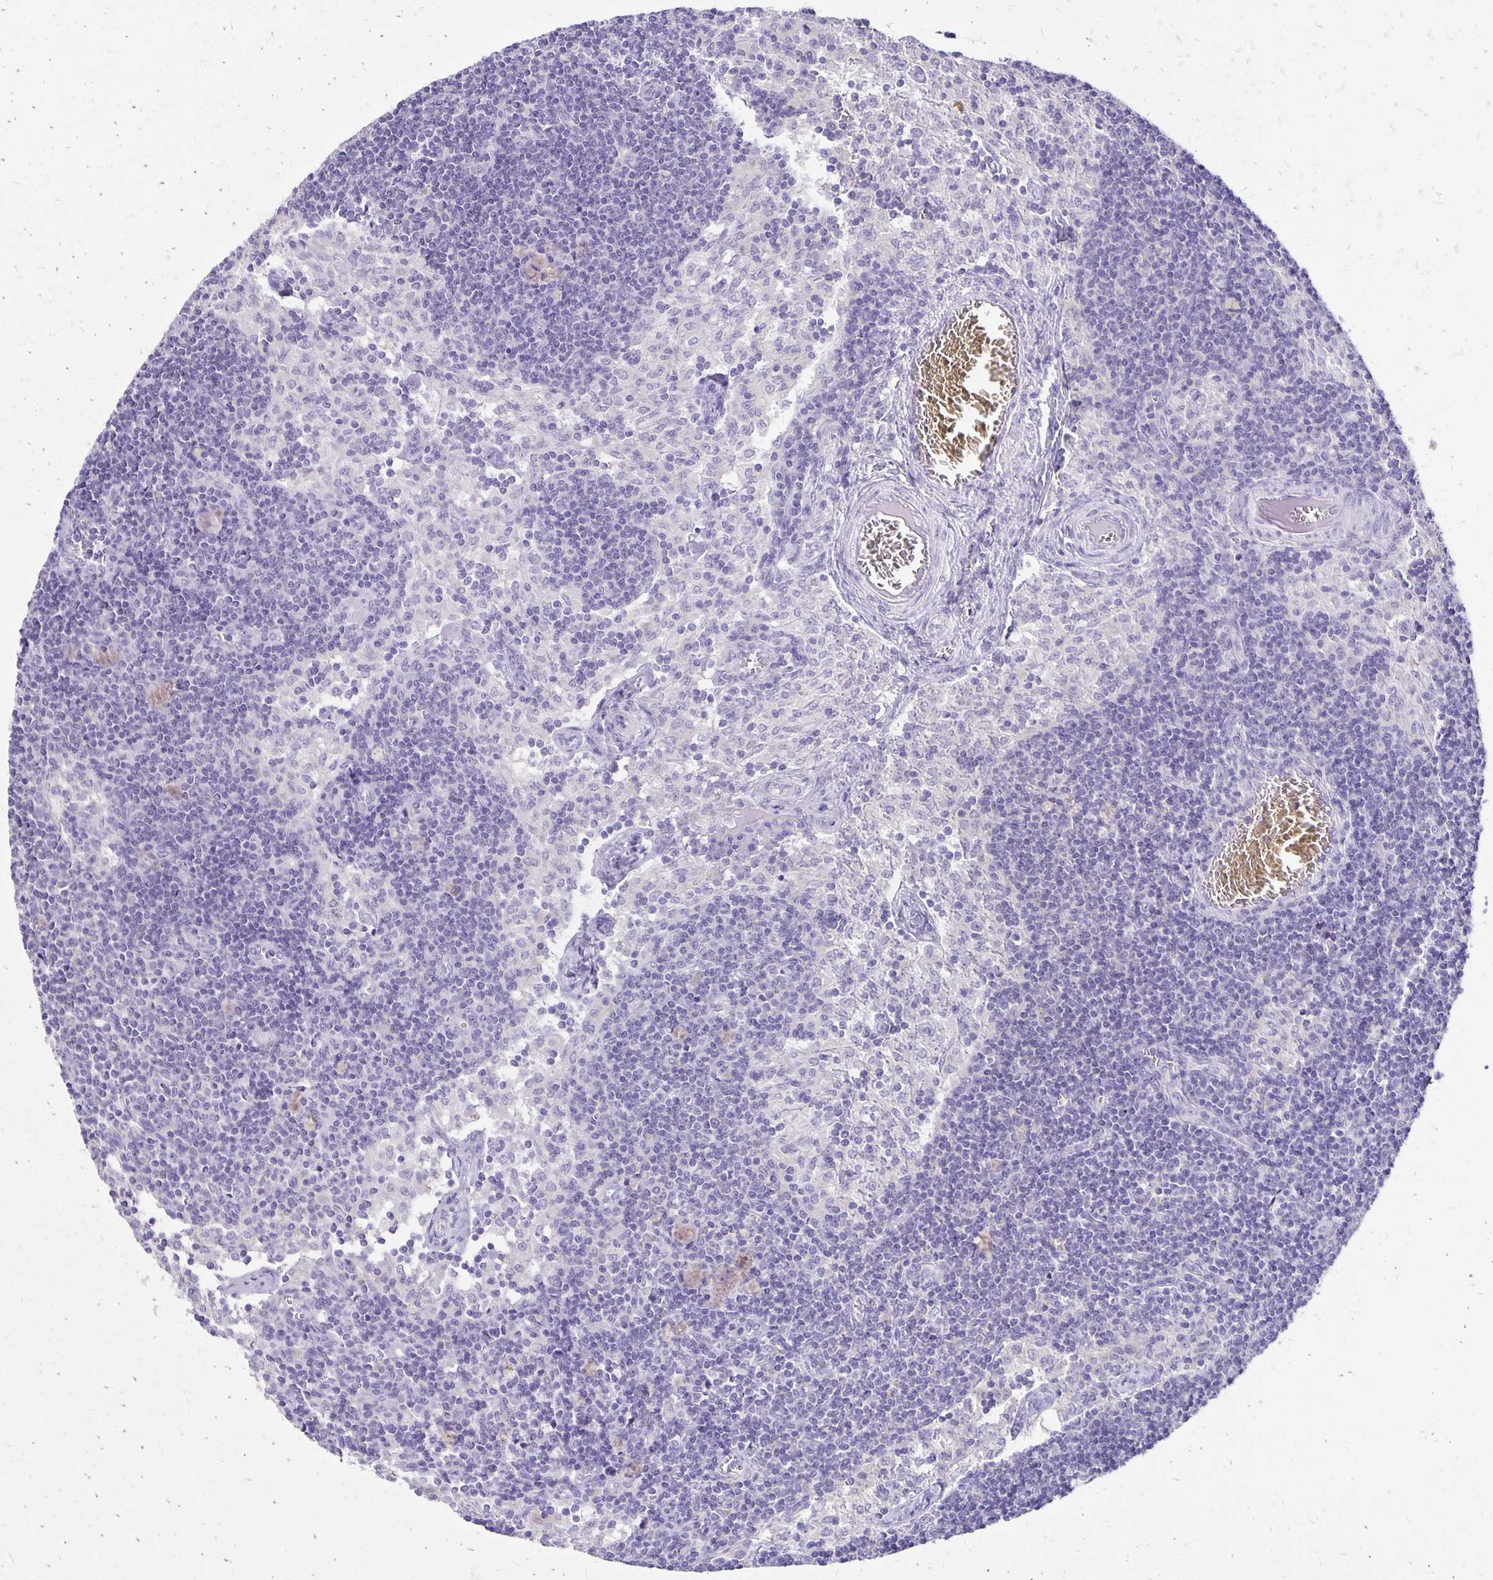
{"staining": {"intensity": "negative", "quantity": "none", "location": "none"}, "tissue": "lymph node", "cell_type": "Non-germinal center cells", "image_type": "normal", "snomed": [{"axis": "morphology", "description": "Normal tissue, NOS"}, {"axis": "topography", "description": "Lymph node"}], "caption": "High magnification brightfield microscopy of benign lymph node stained with DAB (brown) and counterstained with hematoxylin (blue): non-germinal center cells show no significant staining. (DAB (3,3'-diaminobenzidine) immunohistochemistry (IHC) visualized using brightfield microscopy, high magnification).", "gene": "ANKRD45", "patient": {"sex": "female", "age": 31}}